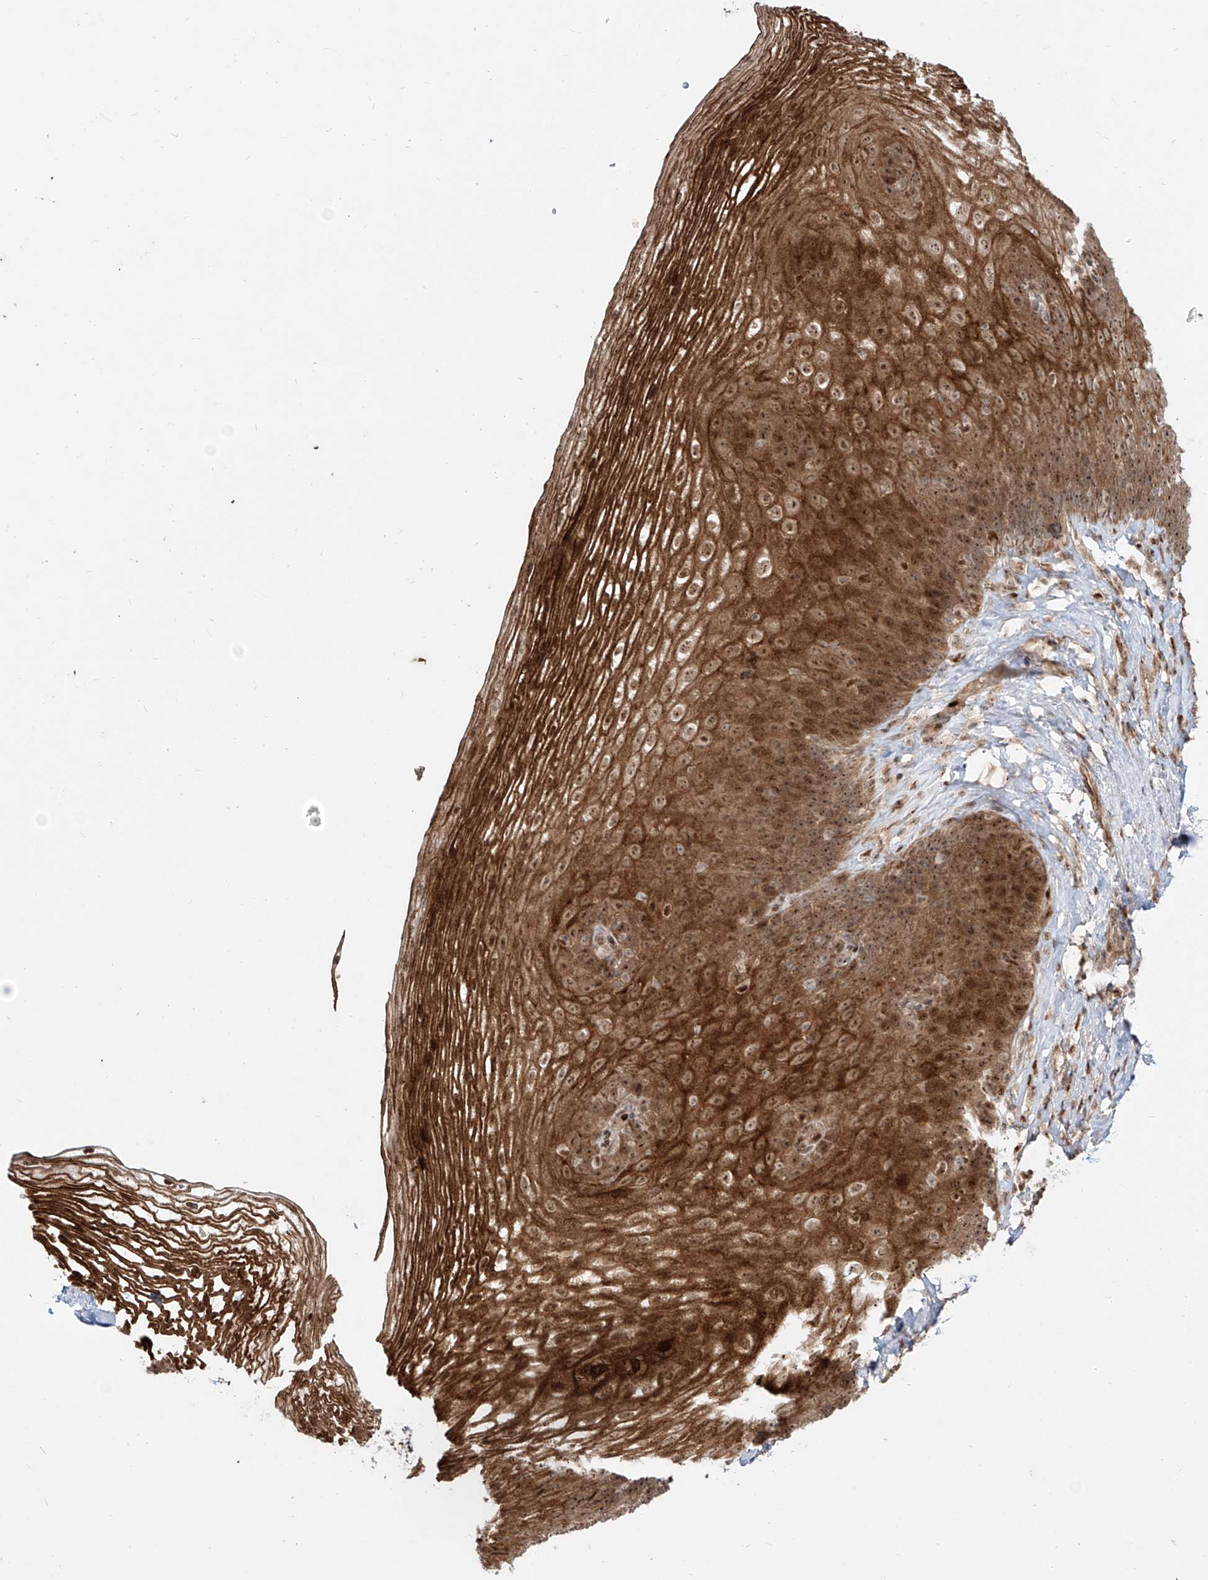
{"staining": {"intensity": "strong", "quantity": ">75%", "location": "cytoplasmic/membranous,nuclear"}, "tissue": "esophagus", "cell_type": "Squamous epithelial cells", "image_type": "normal", "snomed": [{"axis": "morphology", "description": "Normal tissue, NOS"}, {"axis": "topography", "description": "Esophagus"}], "caption": "Immunohistochemistry (DAB (3,3'-diaminobenzidine)) staining of unremarkable human esophagus shows strong cytoplasmic/membranous,nuclear protein positivity in about >75% of squamous epithelial cells. (DAB IHC, brown staining for protein, blue staining for nuclei).", "gene": "ZNF710", "patient": {"sex": "female", "age": 66}}